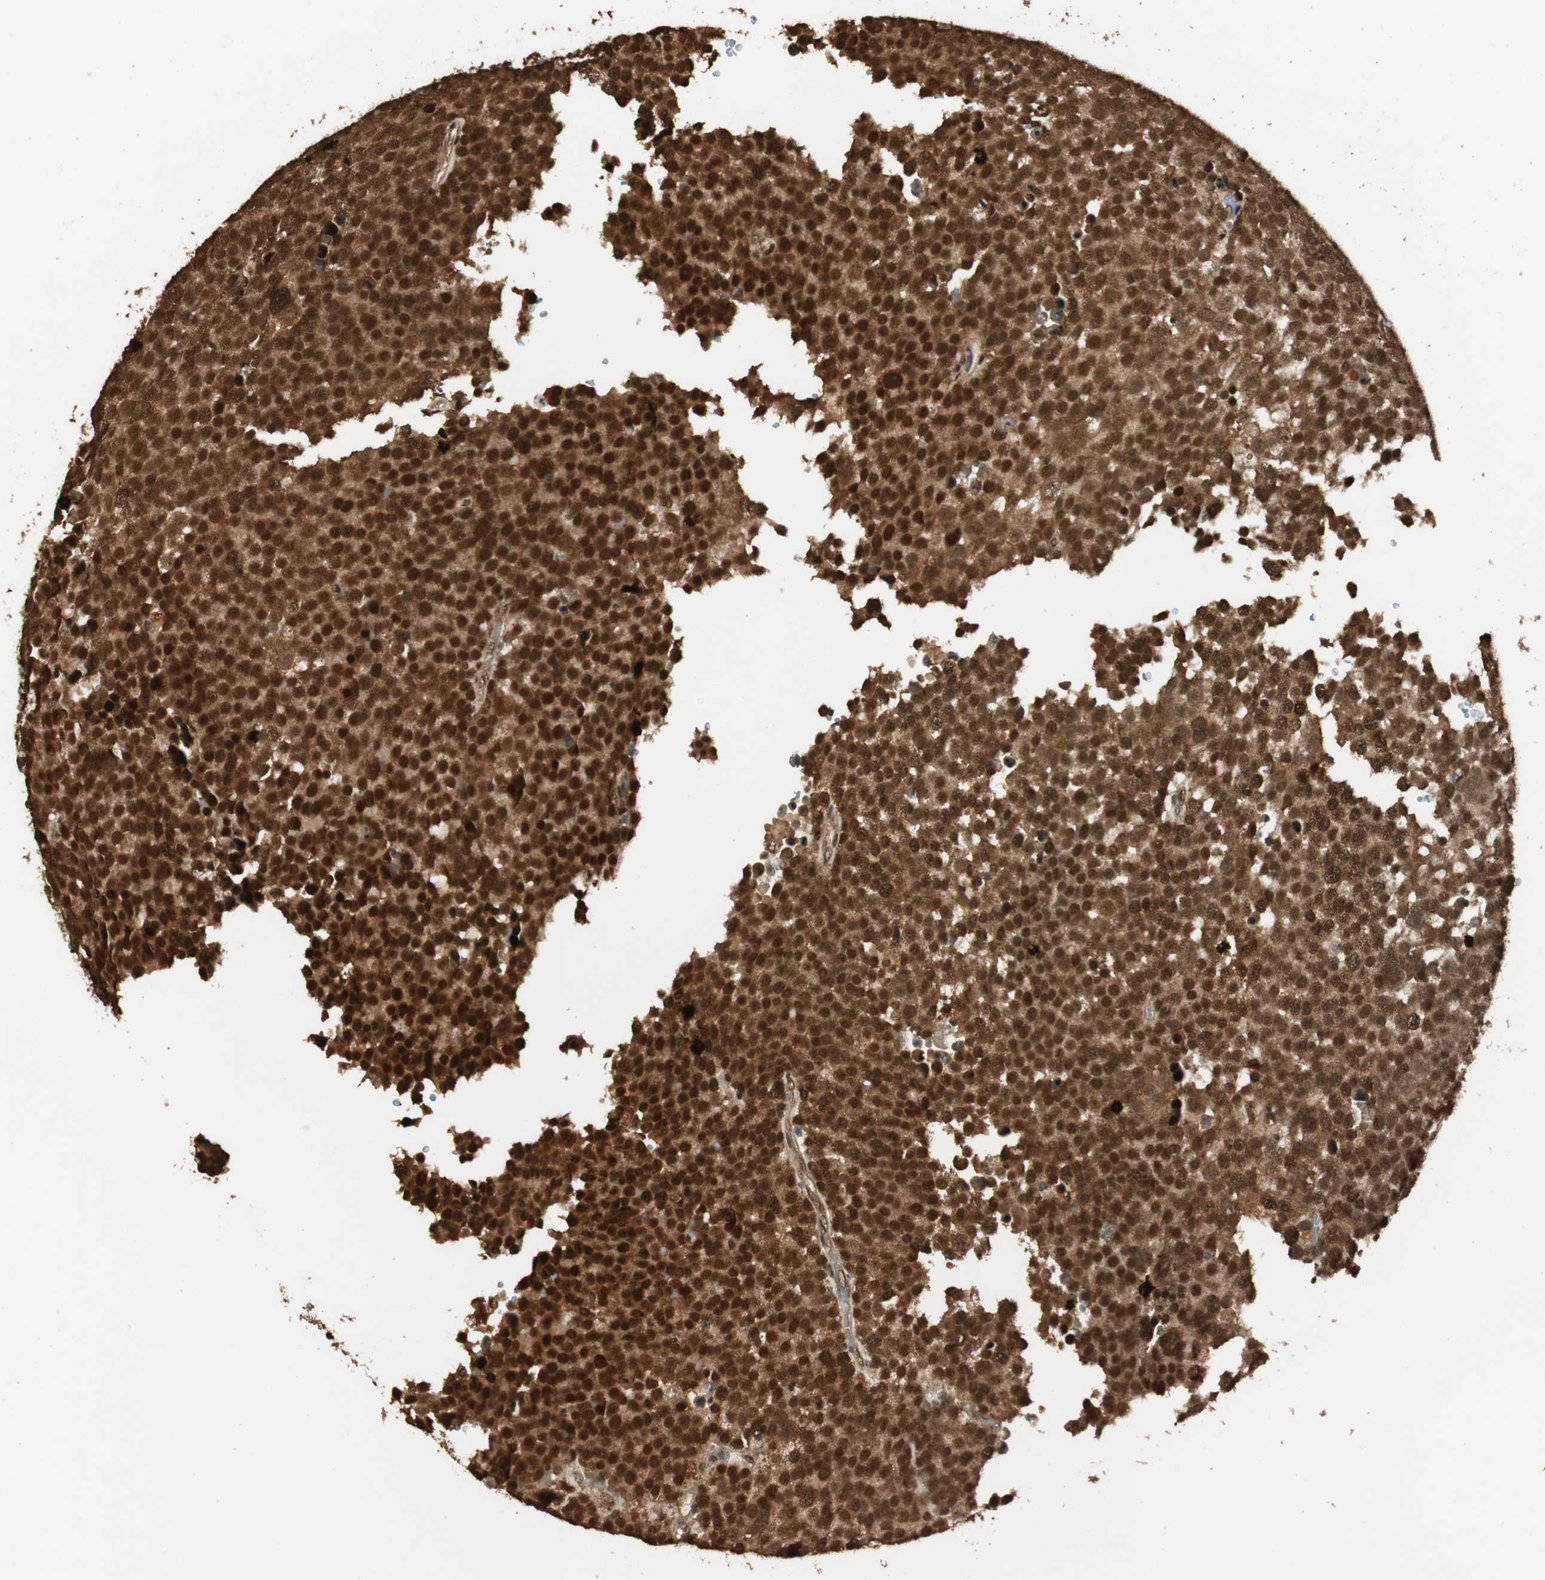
{"staining": {"intensity": "strong", "quantity": ">75%", "location": "cytoplasmic/membranous,nuclear"}, "tissue": "testis cancer", "cell_type": "Tumor cells", "image_type": "cancer", "snomed": [{"axis": "morphology", "description": "Seminoma, NOS"}, {"axis": "topography", "description": "Testis"}], "caption": "High-magnification brightfield microscopy of testis cancer stained with DAB (brown) and counterstained with hematoxylin (blue). tumor cells exhibit strong cytoplasmic/membranous and nuclear expression is appreciated in approximately>75% of cells.", "gene": "ALKBH5", "patient": {"sex": "male", "age": 71}}